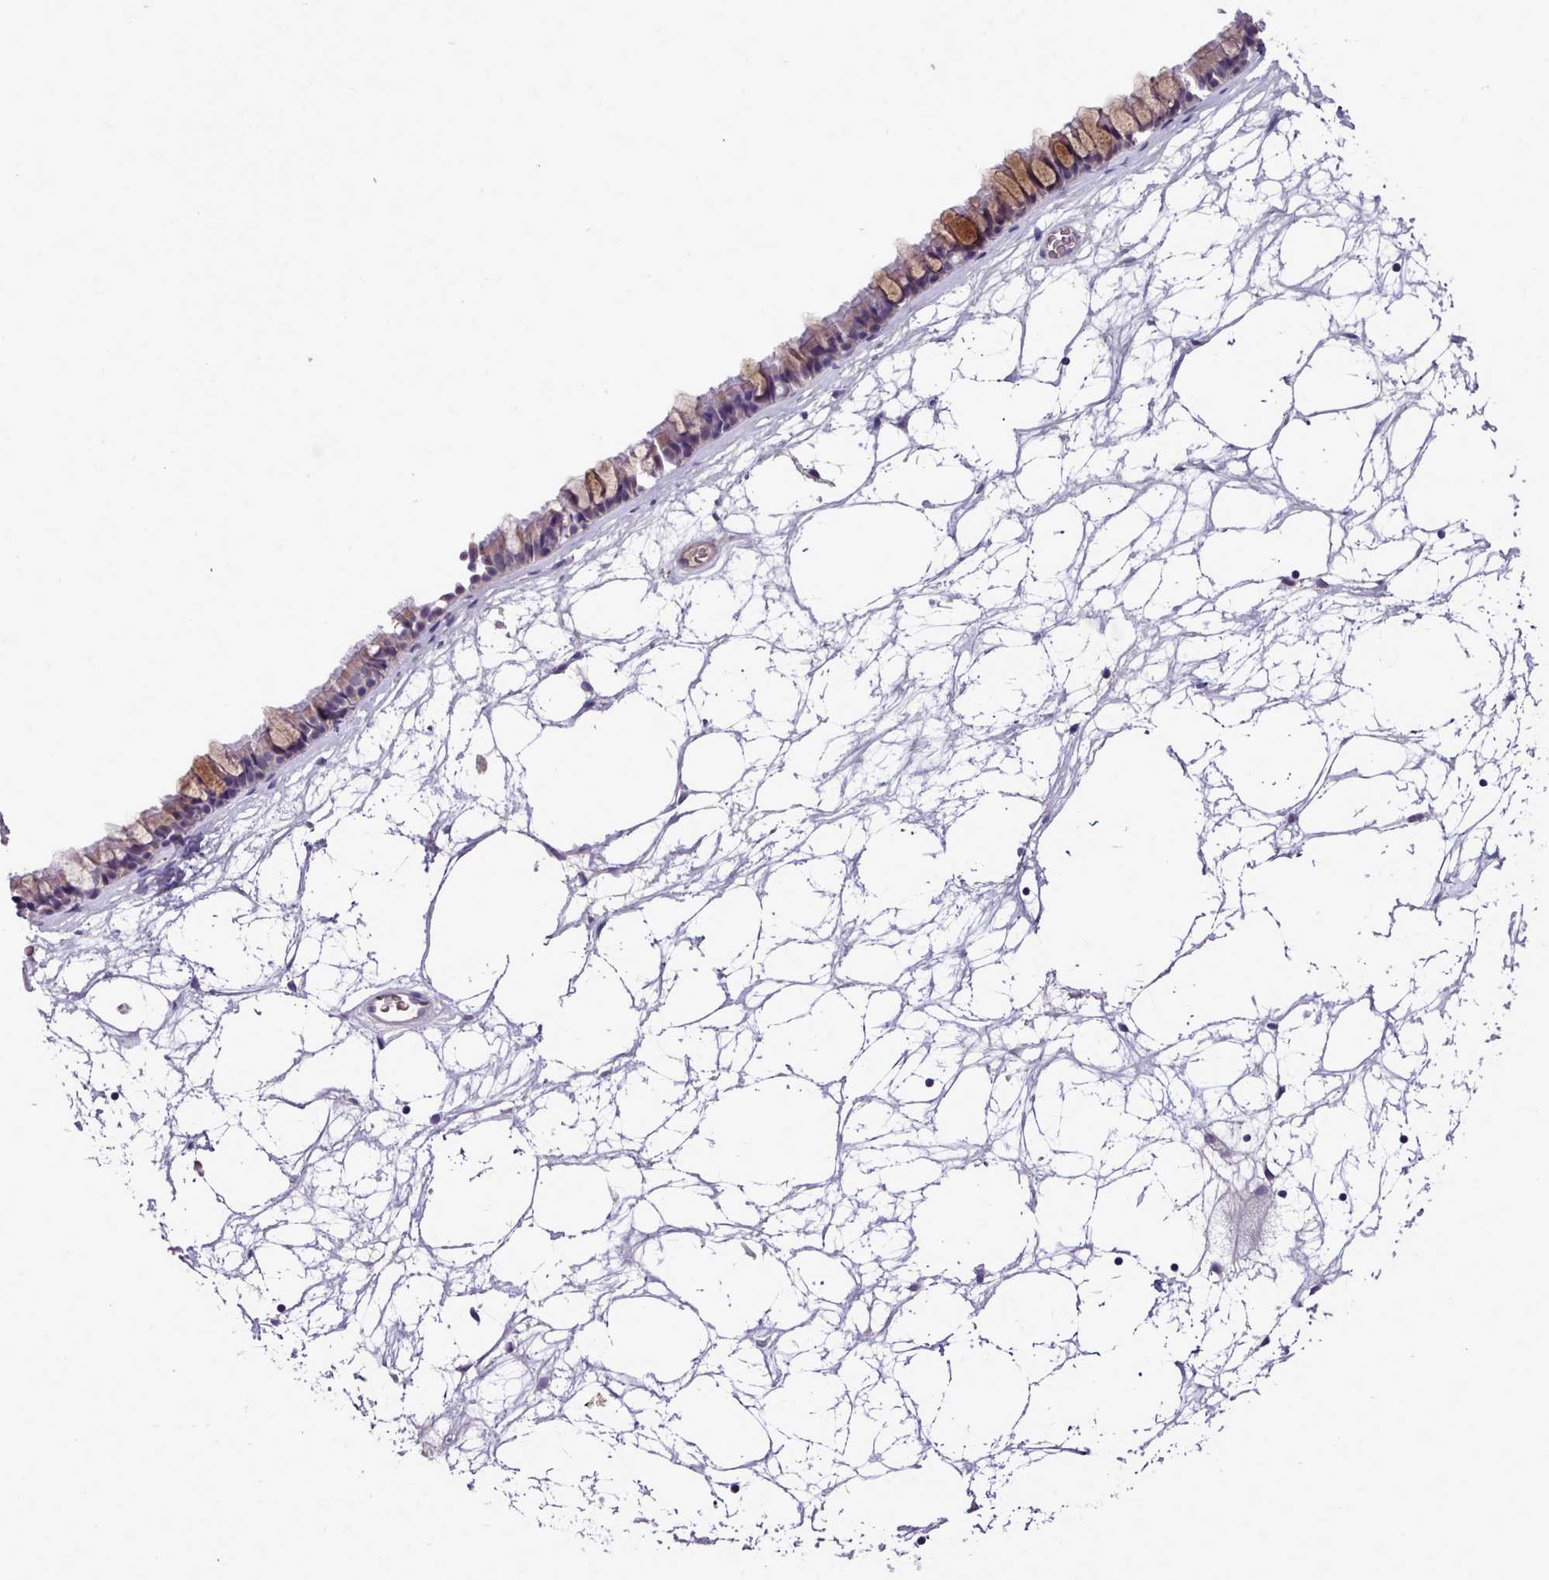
{"staining": {"intensity": "weak", "quantity": "25%-75%", "location": "cytoplasmic/membranous"}, "tissue": "nasopharynx", "cell_type": "Respiratory epithelial cells", "image_type": "normal", "snomed": [{"axis": "morphology", "description": "Normal tissue, NOS"}, {"axis": "topography", "description": "Nasopharynx"}], "caption": "DAB immunohistochemical staining of normal human nasopharynx shows weak cytoplasmic/membranous protein staining in approximately 25%-75% of respiratory epithelial cells.", "gene": "KCTD16", "patient": {"sex": "male", "age": 64}}